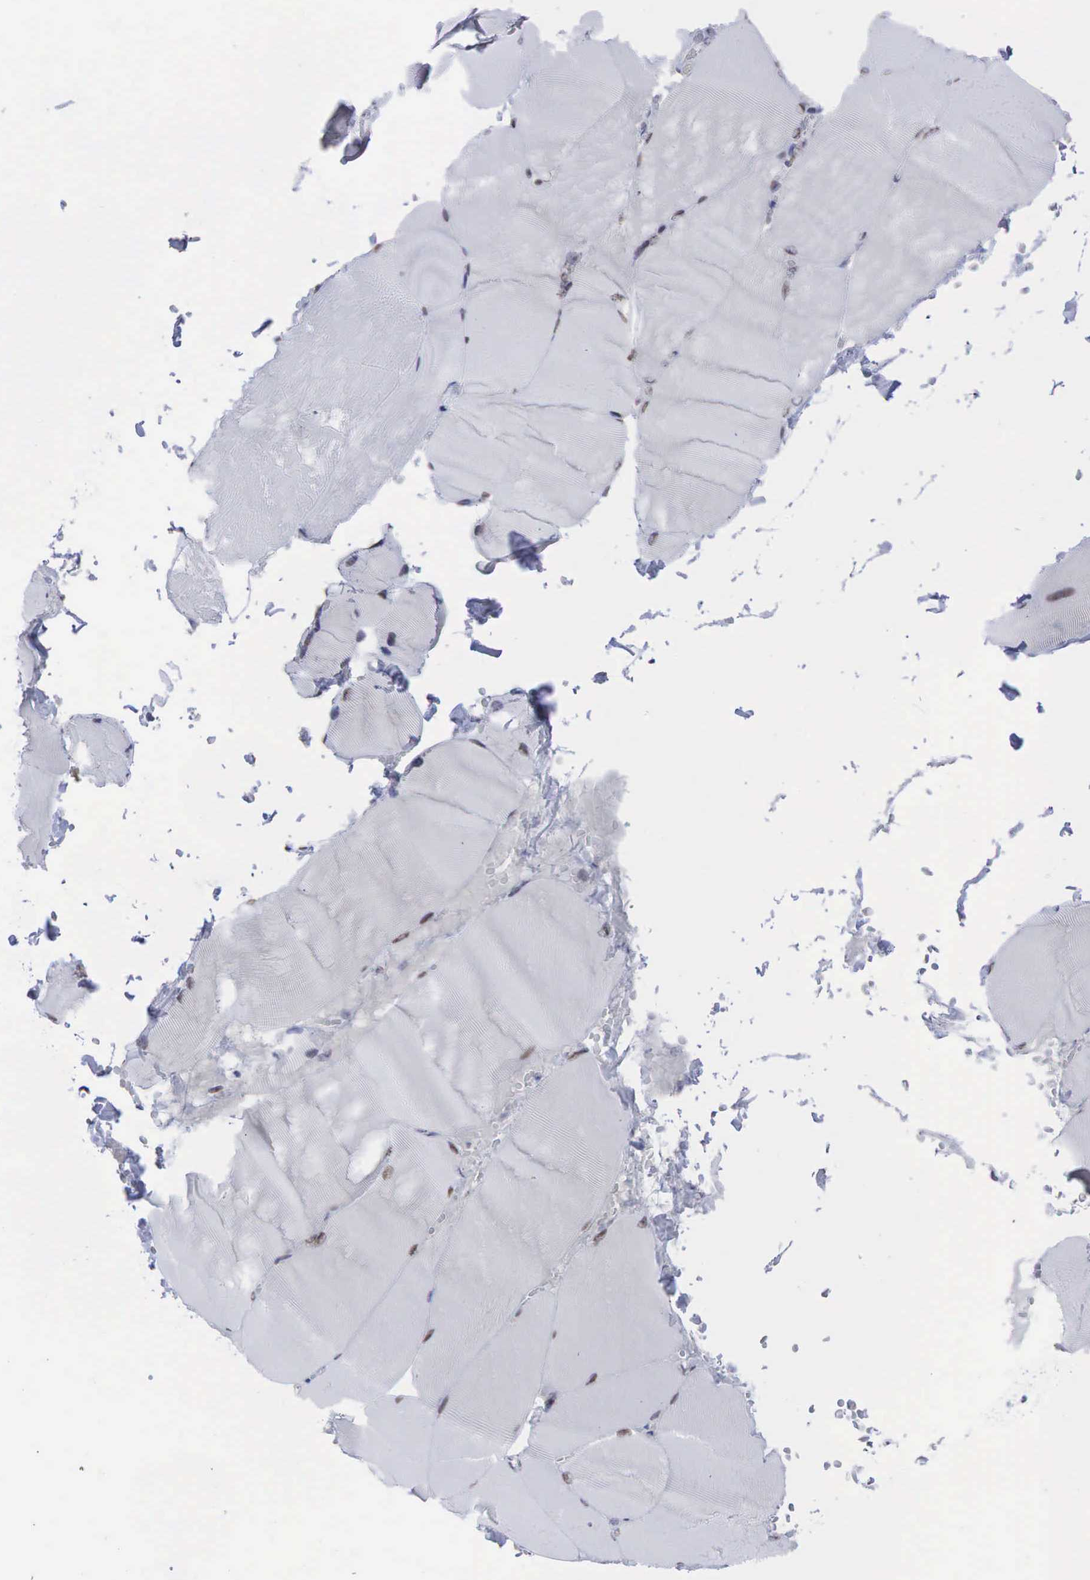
{"staining": {"intensity": "negative", "quantity": "none", "location": "none"}, "tissue": "skeletal muscle", "cell_type": "Myocytes", "image_type": "normal", "snomed": [{"axis": "morphology", "description": "Normal tissue, NOS"}, {"axis": "topography", "description": "Skeletal muscle"}], "caption": "An immunohistochemistry image of benign skeletal muscle is shown. There is no staining in myocytes of skeletal muscle. (Immunohistochemistry, brightfield microscopy, high magnification).", "gene": "AR", "patient": {"sex": "male", "age": 71}}